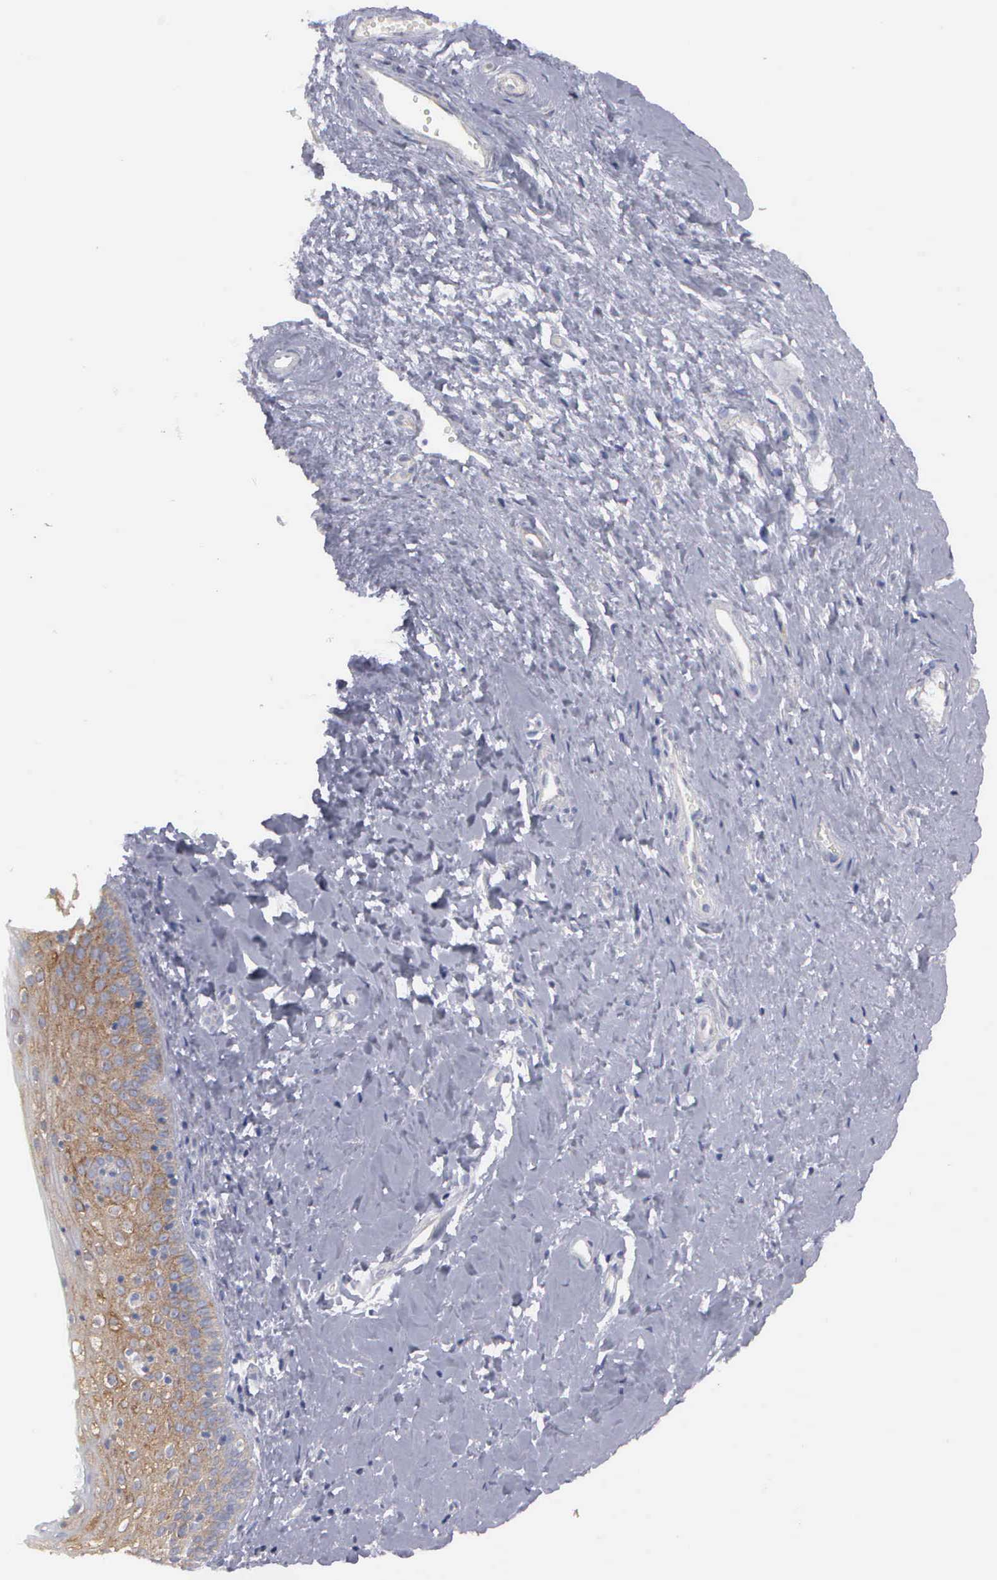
{"staining": {"intensity": "weak", "quantity": "<25%", "location": "cytoplasmic/membranous"}, "tissue": "cervix", "cell_type": "Glandular cells", "image_type": "normal", "snomed": [{"axis": "morphology", "description": "Normal tissue, NOS"}, {"axis": "topography", "description": "Cervix"}], "caption": "This is an immunohistochemistry (IHC) photomicrograph of benign cervix. There is no positivity in glandular cells.", "gene": "CEP170B", "patient": {"sex": "female", "age": 53}}